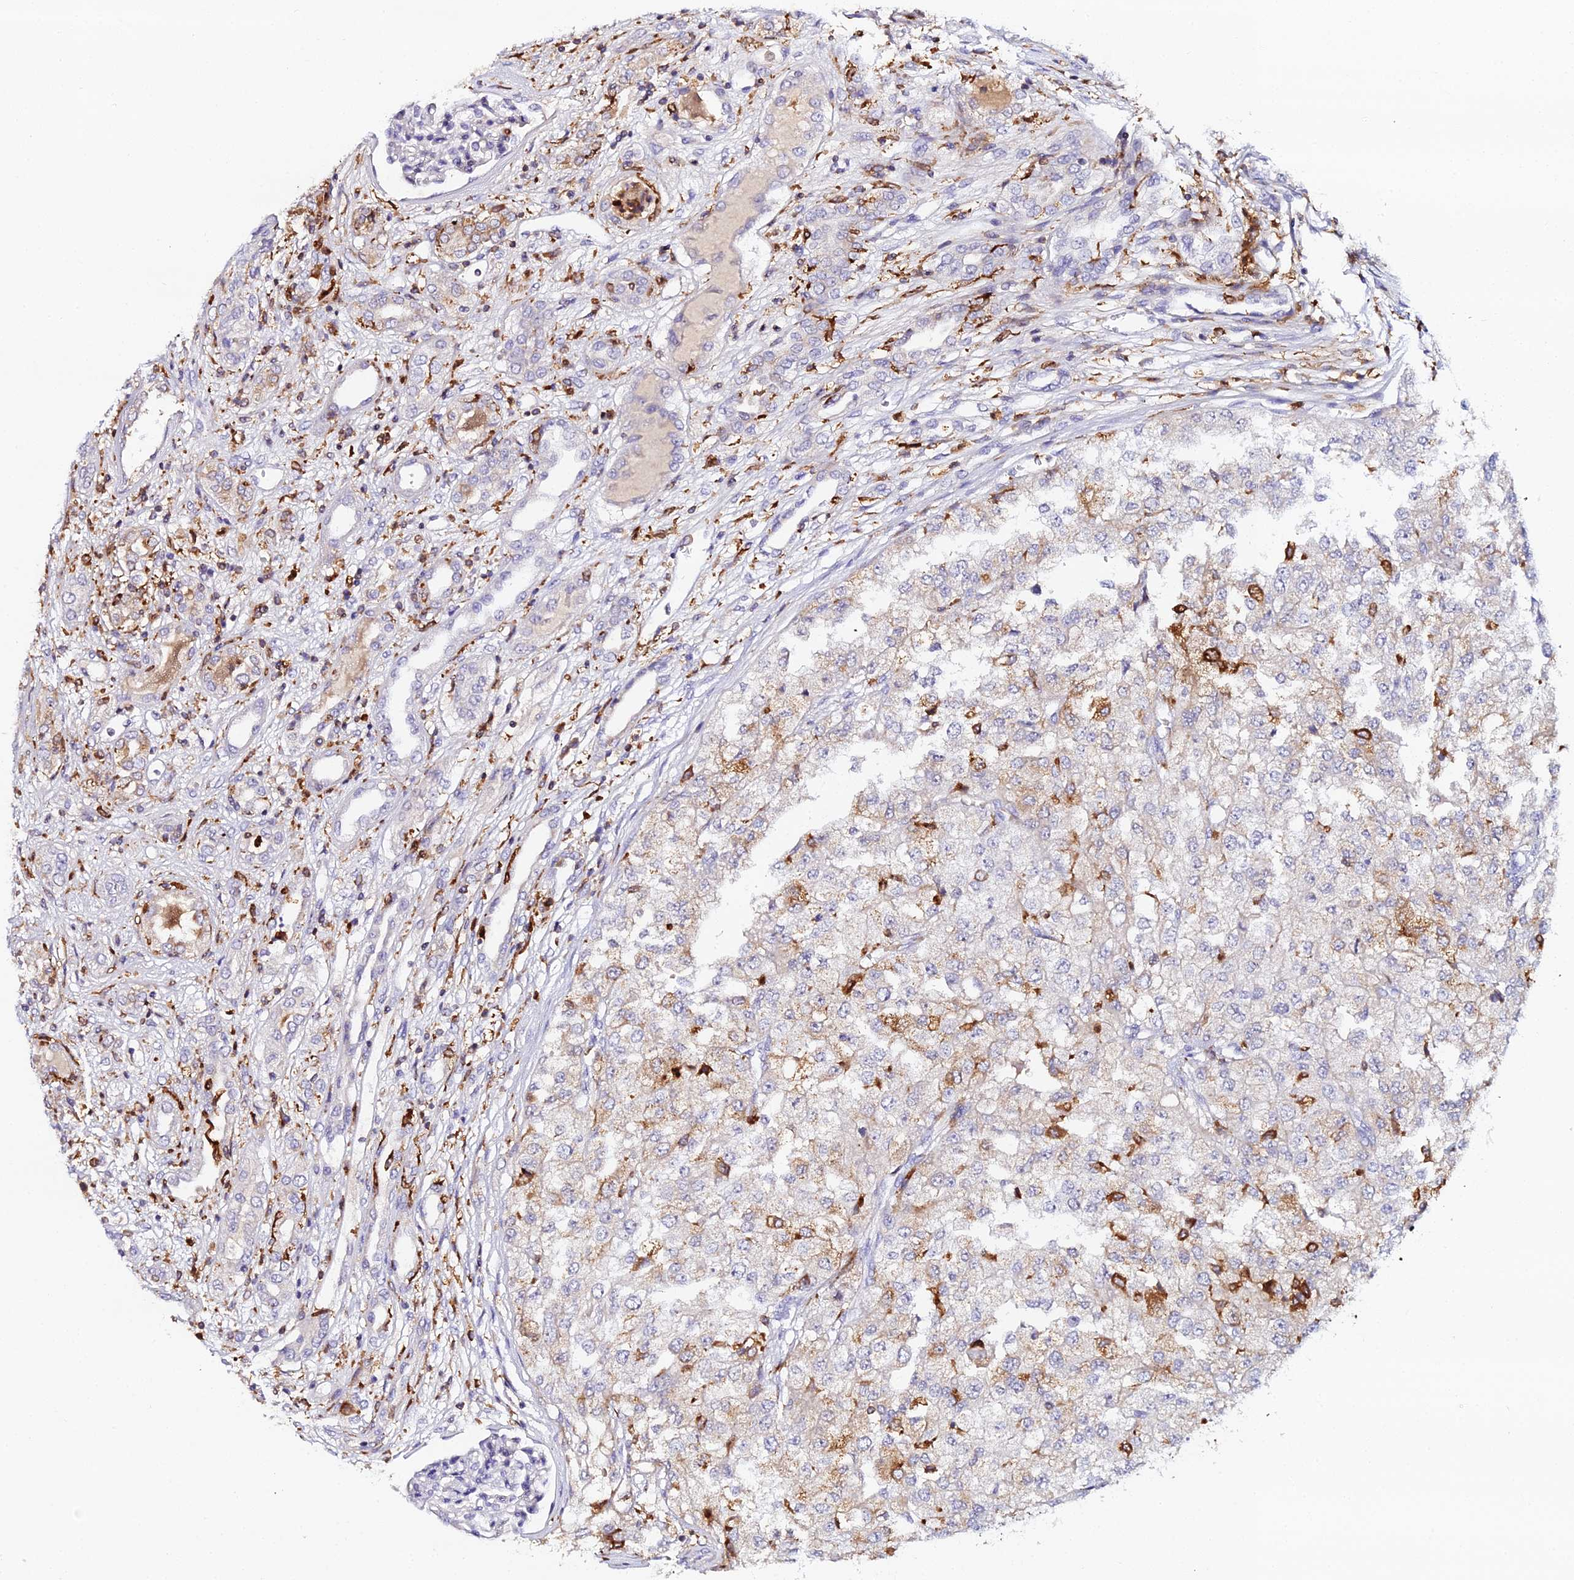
{"staining": {"intensity": "moderate", "quantity": "<25%", "location": "cytoplasmic/membranous"}, "tissue": "renal cancer", "cell_type": "Tumor cells", "image_type": "cancer", "snomed": [{"axis": "morphology", "description": "Adenocarcinoma, NOS"}, {"axis": "topography", "description": "Kidney"}], "caption": "DAB immunohistochemical staining of human renal adenocarcinoma shows moderate cytoplasmic/membranous protein expression in about <25% of tumor cells. Using DAB (3,3'-diaminobenzidine) (brown) and hematoxylin (blue) stains, captured at high magnification using brightfield microscopy.", "gene": "IL4I1", "patient": {"sex": "female", "age": 54}}